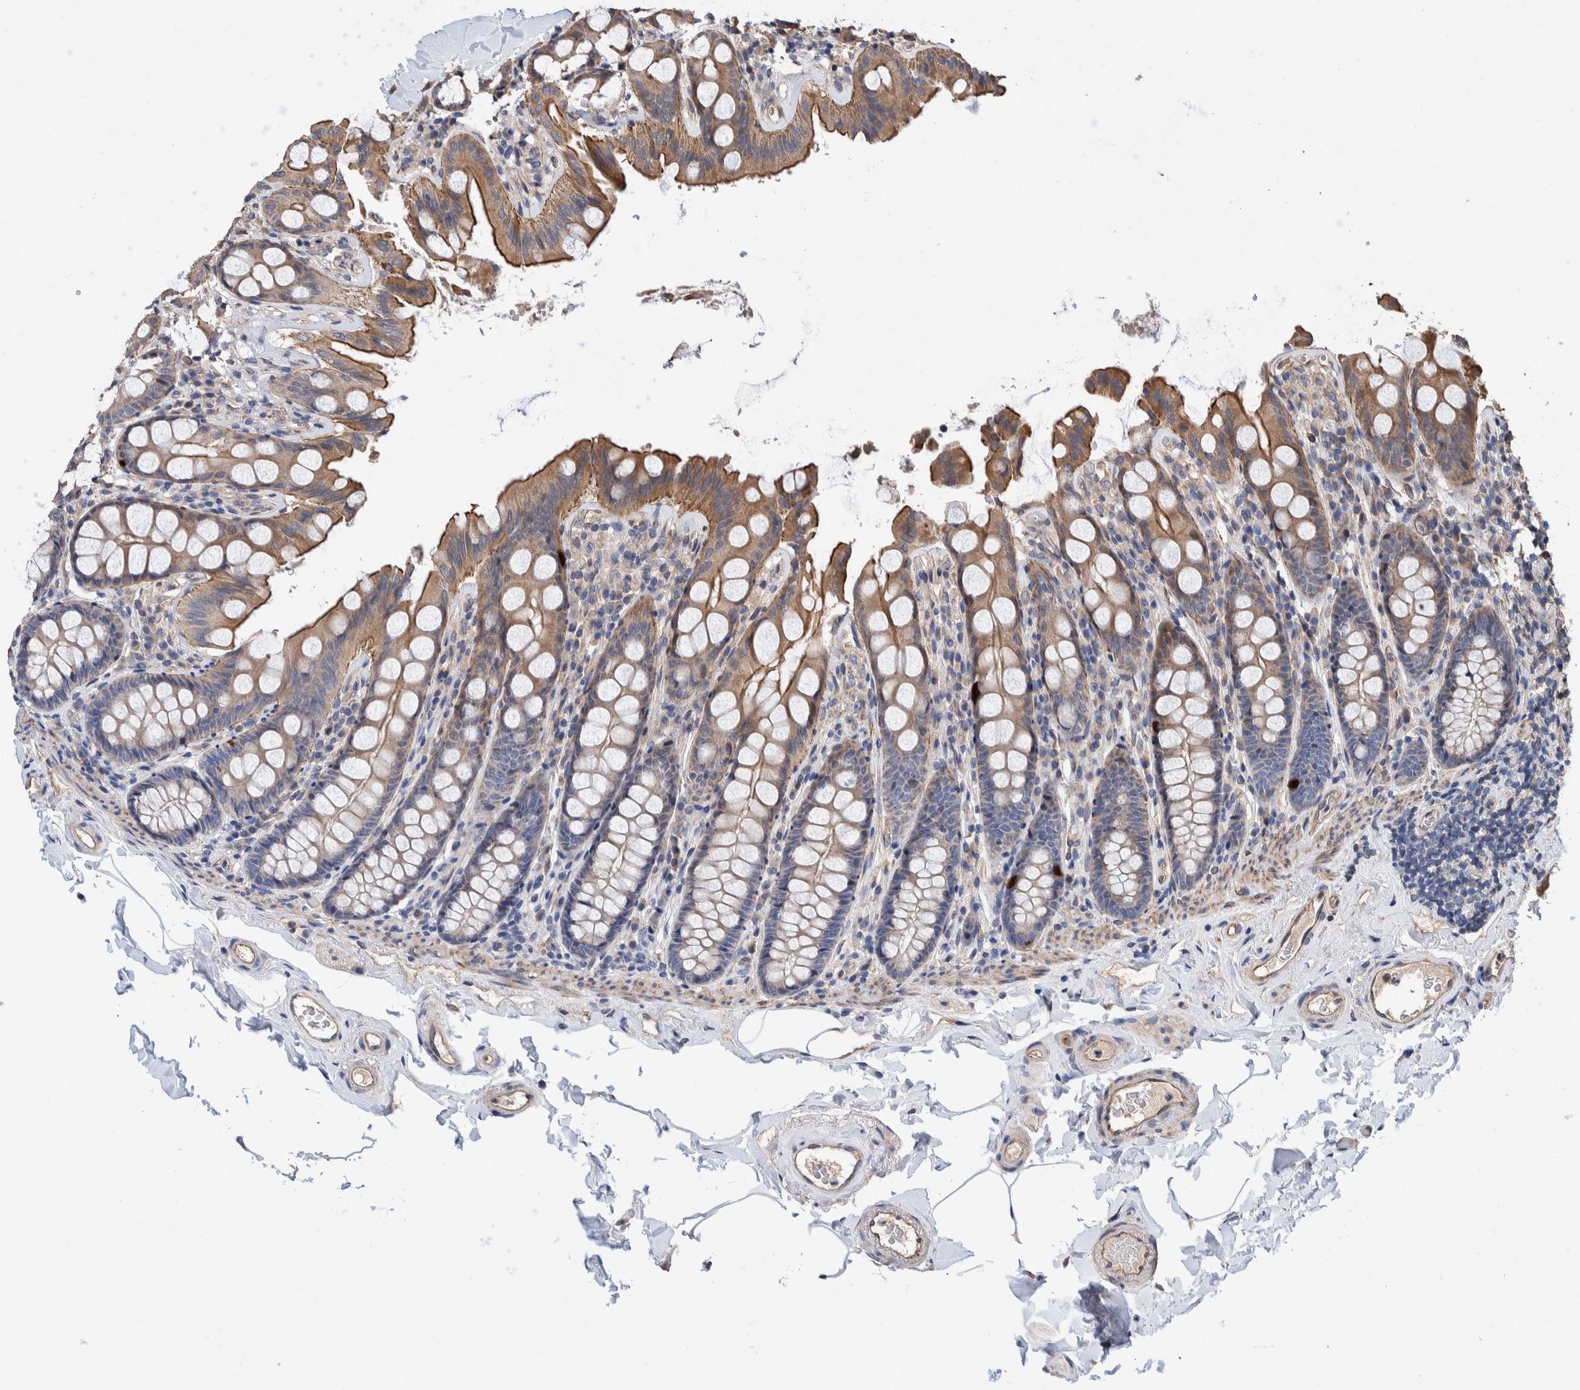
{"staining": {"intensity": "moderate", "quantity": ">75%", "location": "cytoplasmic/membranous"}, "tissue": "colon", "cell_type": "Endothelial cells", "image_type": "normal", "snomed": [{"axis": "morphology", "description": "Normal tissue, NOS"}, {"axis": "topography", "description": "Colon"}, {"axis": "topography", "description": "Peripheral nerve tissue"}], "caption": "Protein expression analysis of normal colon demonstrates moderate cytoplasmic/membranous expression in approximately >75% of endothelial cells.", "gene": "SLC45A4", "patient": {"sex": "female", "age": 61}}